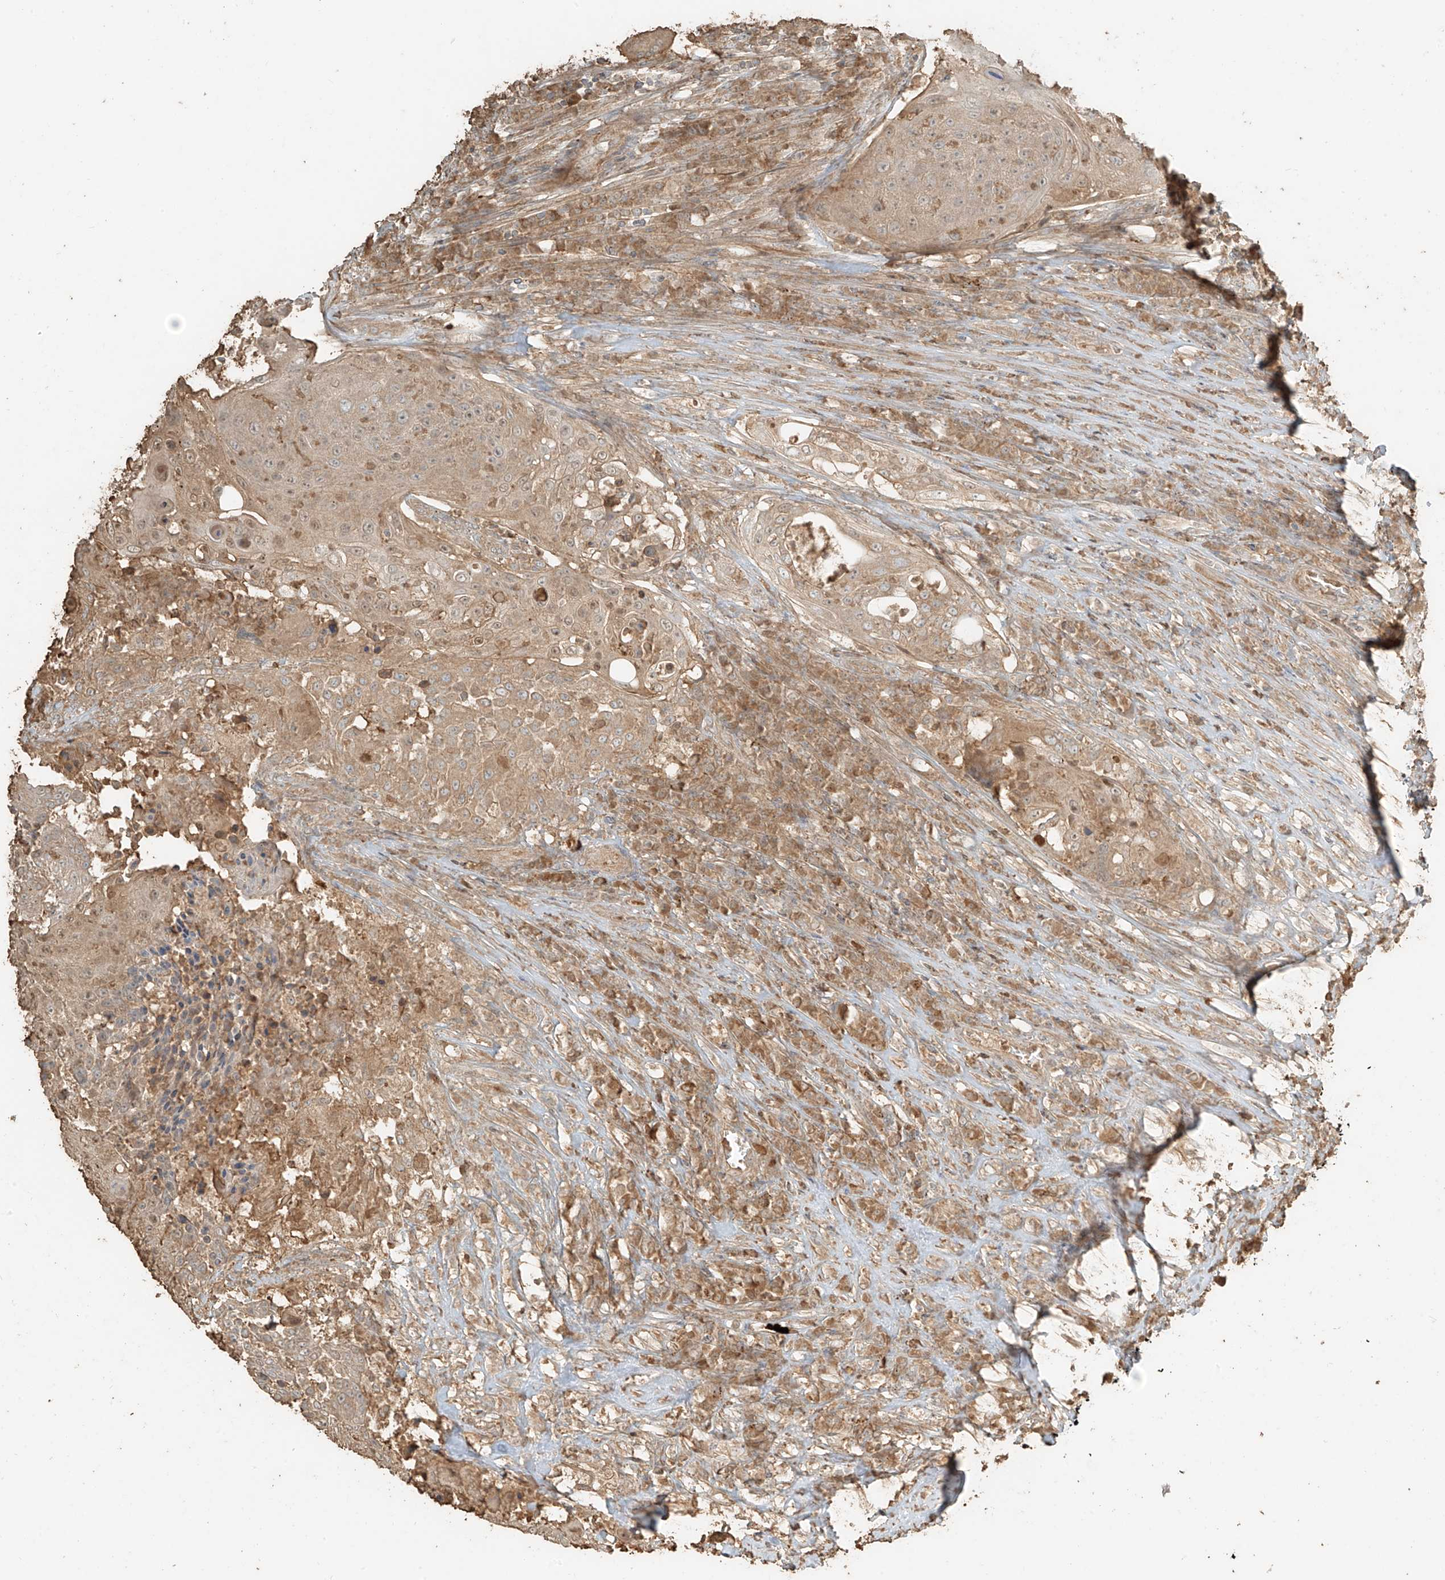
{"staining": {"intensity": "weak", "quantity": ">75%", "location": "cytoplasmic/membranous"}, "tissue": "urothelial cancer", "cell_type": "Tumor cells", "image_type": "cancer", "snomed": [{"axis": "morphology", "description": "Urothelial carcinoma, High grade"}, {"axis": "topography", "description": "Urinary bladder"}], "caption": "Tumor cells show low levels of weak cytoplasmic/membranous staining in approximately >75% of cells in human urothelial cancer. Ihc stains the protein of interest in brown and the nuclei are stained blue.", "gene": "RFTN2", "patient": {"sex": "female", "age": 63}}